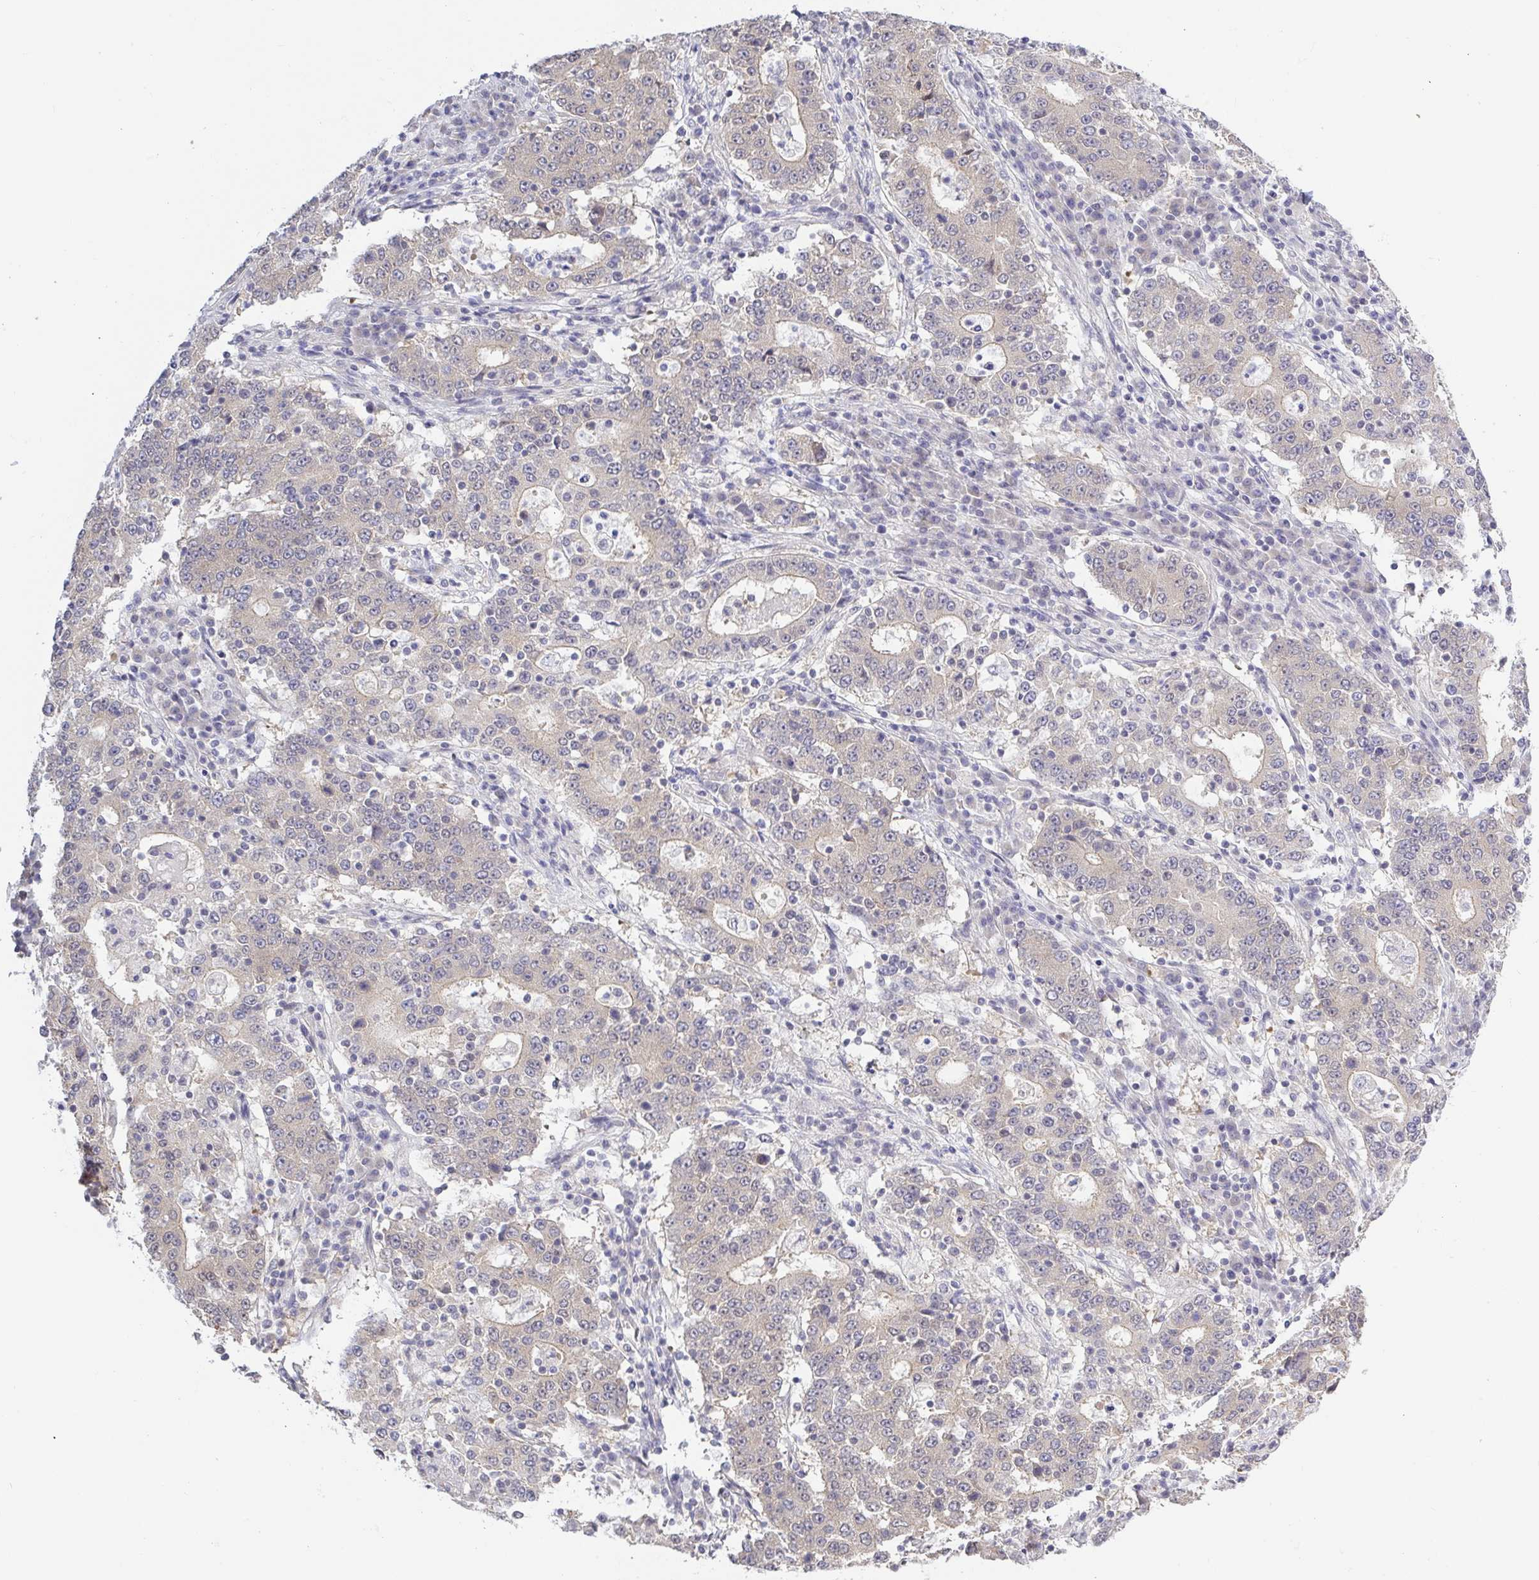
{"staining": {"intensity": "weak", "quantity": "<25%", "location": "cytoplasmic/membranous"}, "tissue": "stomach cancer", "cell_type": "Tumor cells", "image_type": "cancer", "snomed": [{"axis": "morphology", "description": "Adenocarcinoma, NOS"}, {"axis": "topography", "description": "Stomach"}], "caption": "An immunohistochemistry image of stomach cancer (adenocarcinoma) is shown. There is no staining in tumor cells of stomach cancer (adenocarcinoma). Nuclei are stained in blue.", "gene": "HYPK", "patient": {"sex": "male", "age": 59}}